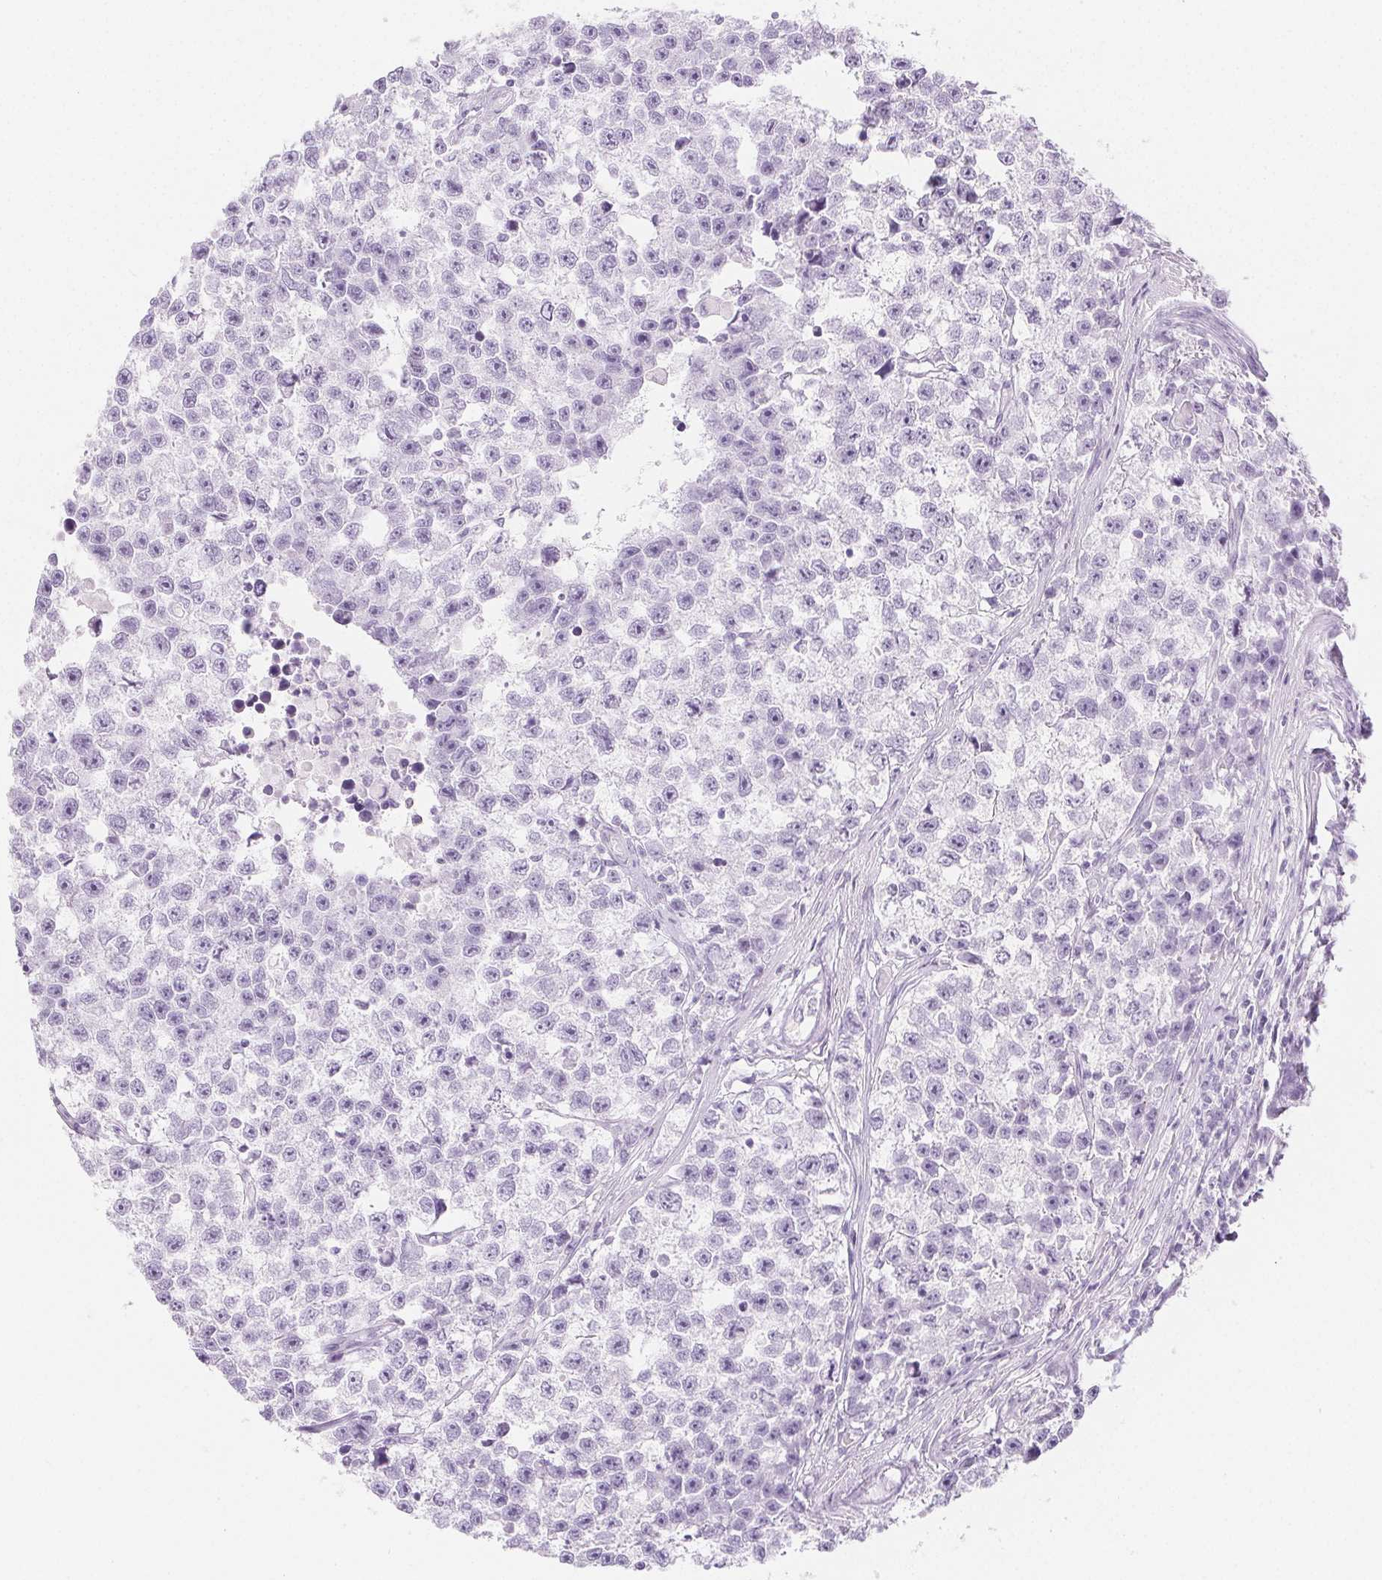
{"staining": {"intensity": "negative", "quantity": "none", "location": "none"}, "tissue": "testis cancer", "cell_type": "Tumor cells", "image_type": "cancer", "snomed": [{"axis": "morphology", "description": "Seminoma, NOS"}, {"axis": "topography", "description": "Testis"}], "caption": "High power microscopy photomicrograph of an immunohistochemistry (IHC) histopathology image of seminoma (testis), revealing no significant expression in tumor cells.", "gene": "SPRR3", "patient": {"sex": "male", "age": 26}}